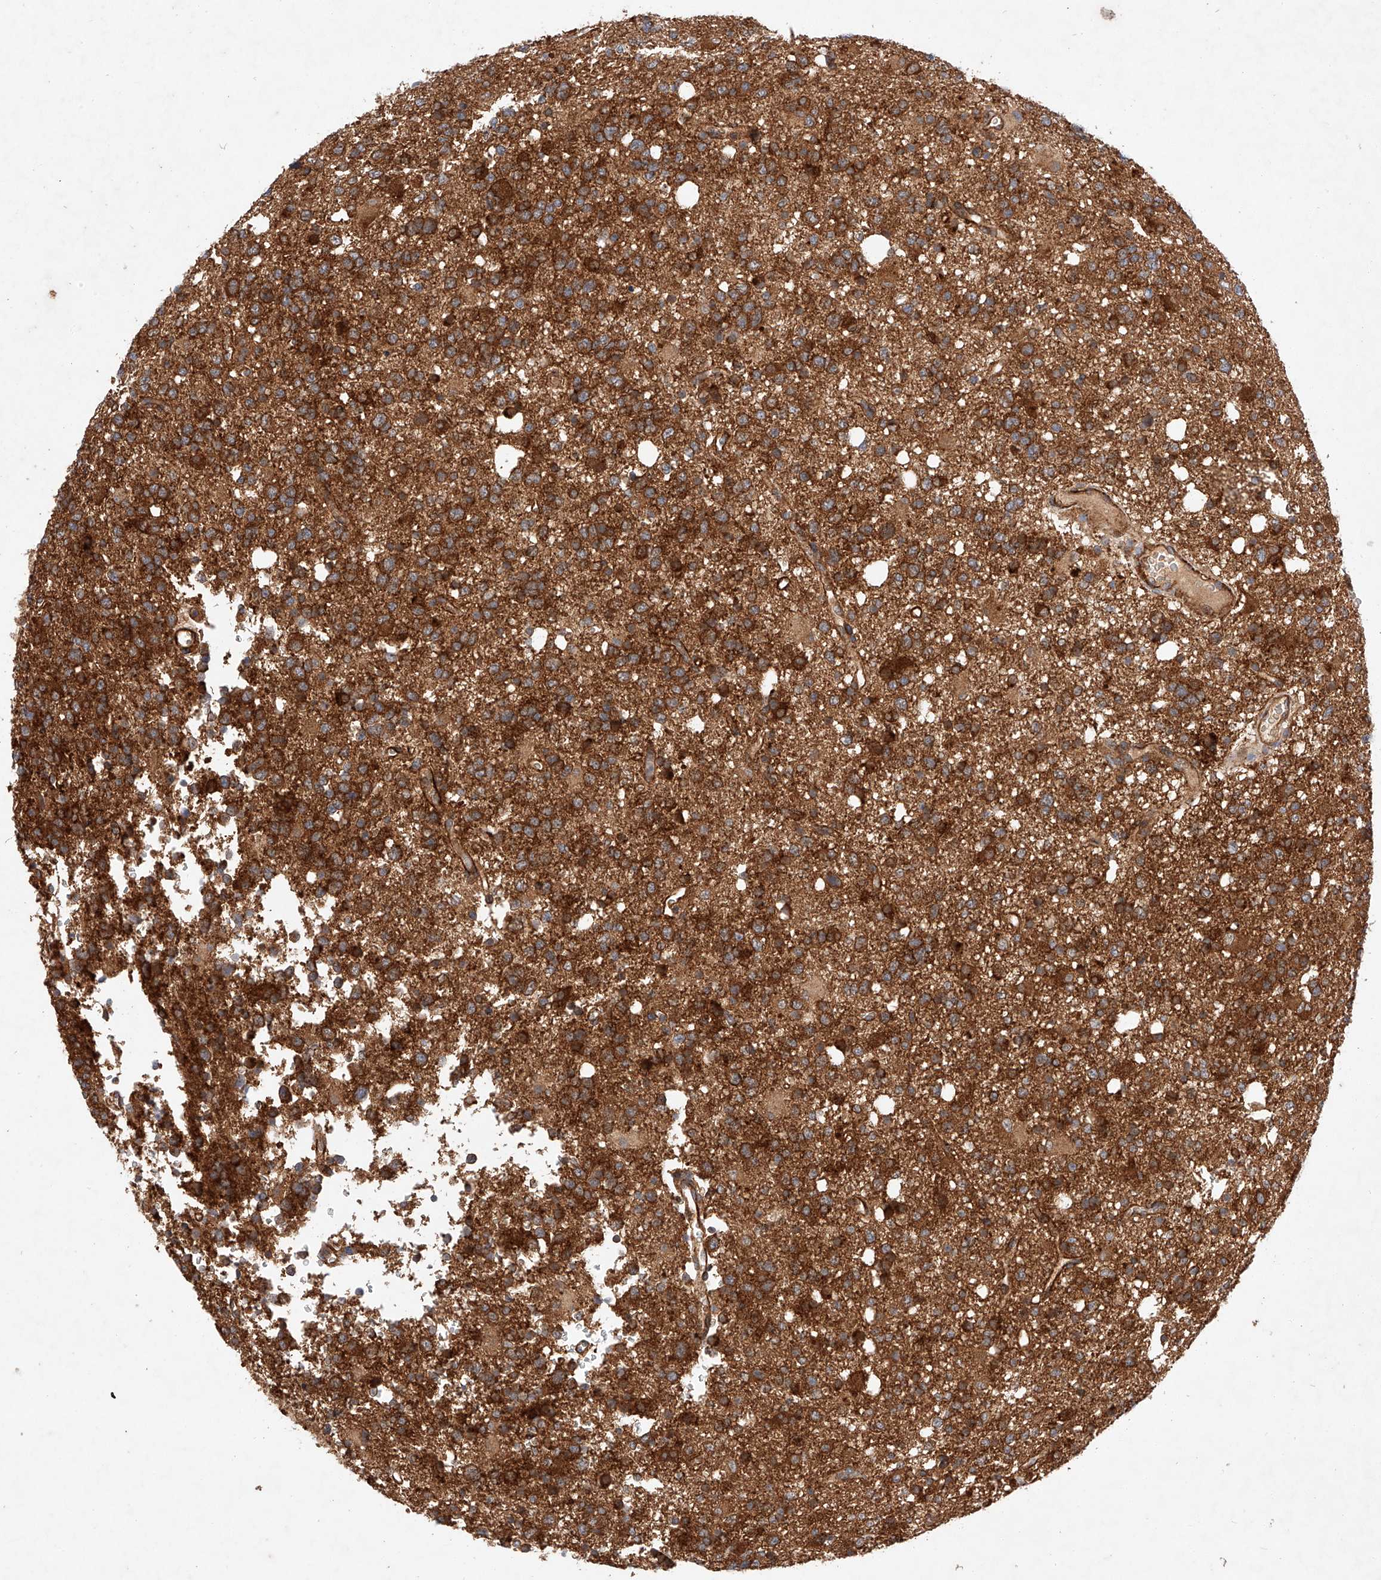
{"staining": {"intensity": "strong", "quantity": ">75%", "location": "cytoplasmic/membranous"}, "tissue": "glioma", "cell_type": "Tumor cells", "image_type": "cancer", "snomed": [{"axis": "morphology", "description": "Glioma, malignant, High grade"}, {"axis": "topography", "description": "Brain"}], "caption": "IHC photomicrograph of neoplastic tissue: human high-grade glioma (malignant) stained using IHC demonstrates high levels of strong protein expression localized specifically in the cytoplasmic/membranous of tumor cells, appearing as a cytoplasmic/membranous brown color.", "gene": "RAB23", "patient": {"sex": "female", "age": 62}}